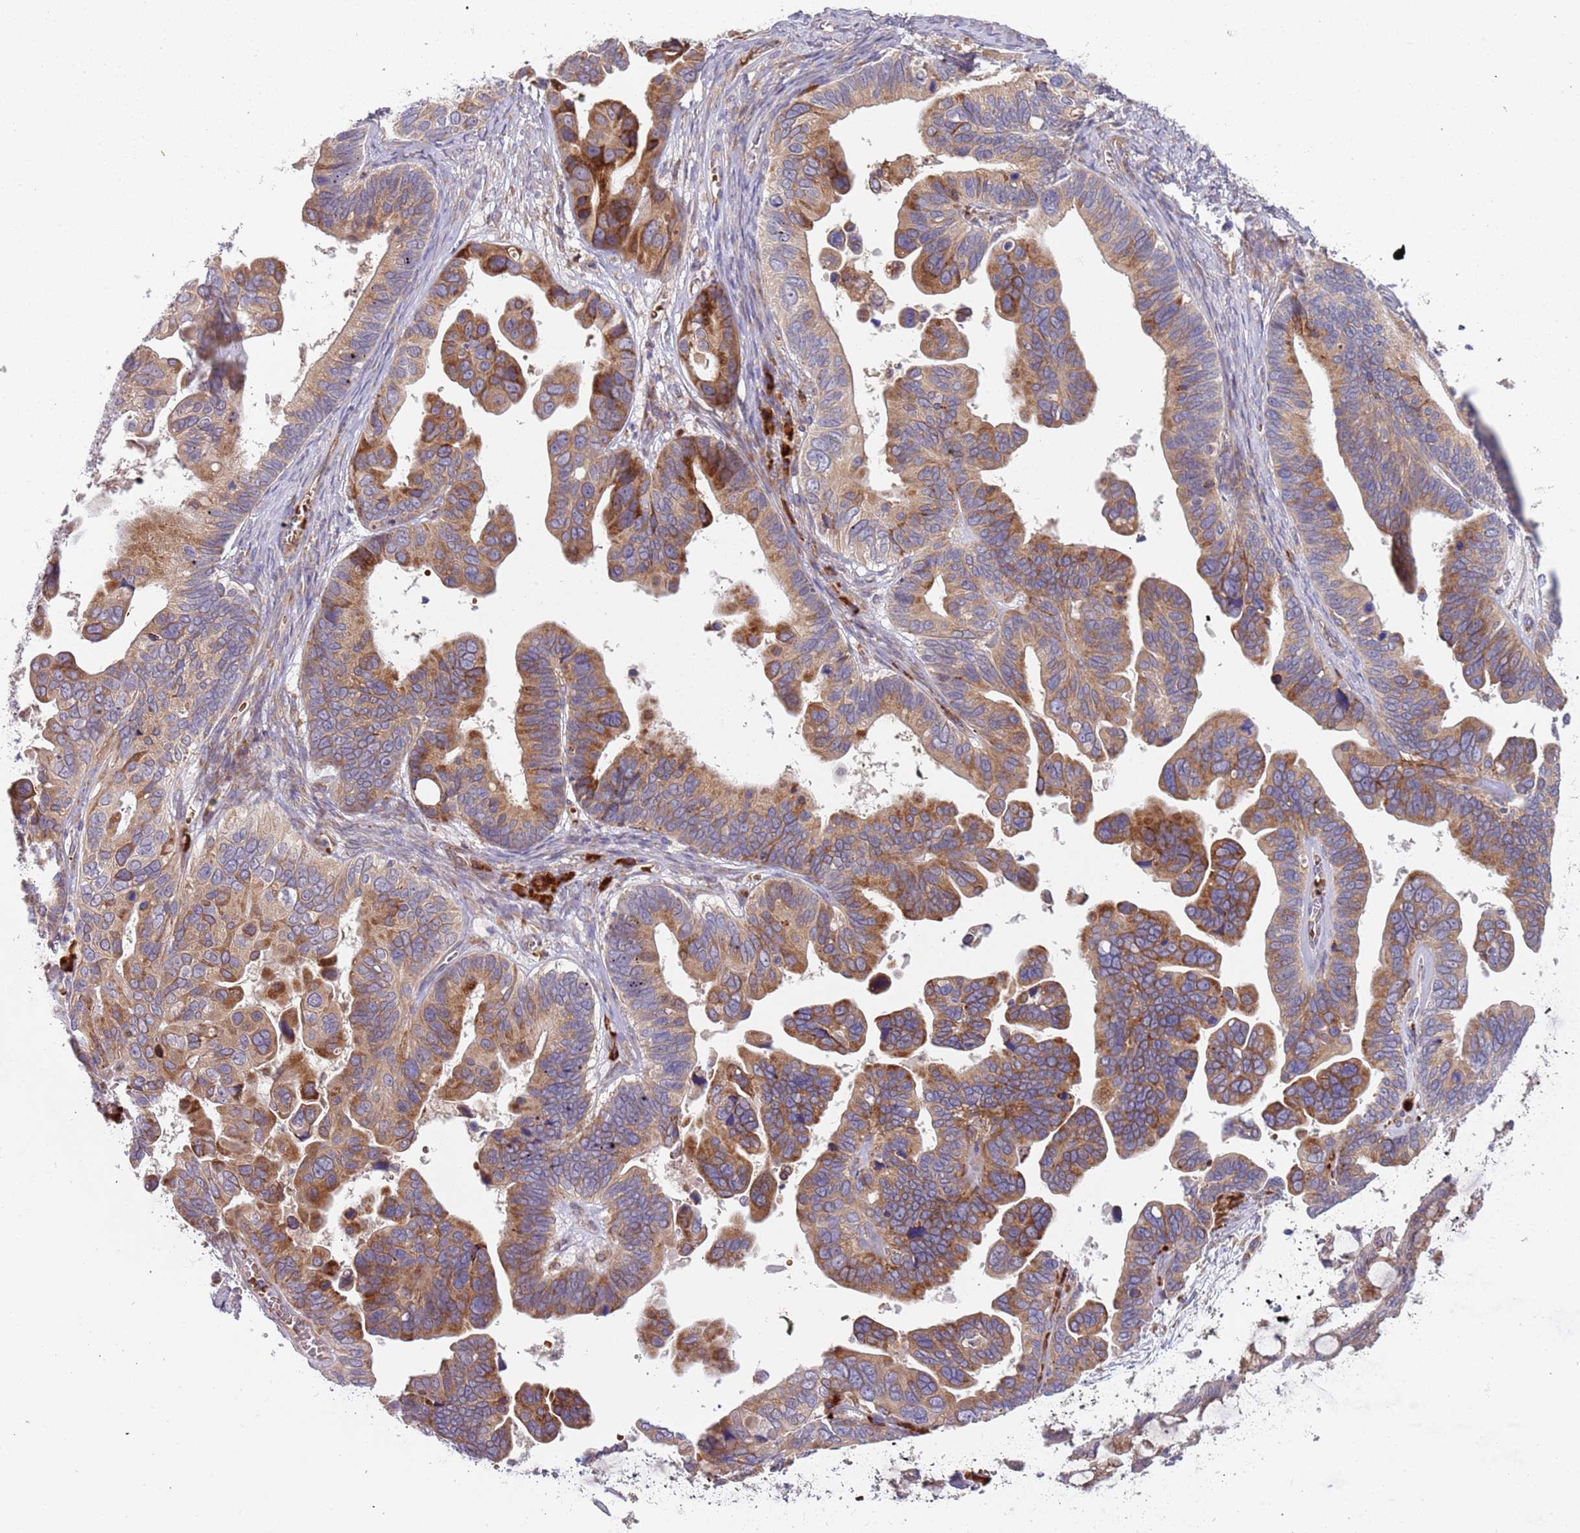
{"staining": {"intensity": "moderate", "quantity": ">75%", "location": "cytoplasmic/membranous"}, "tissue": "ovarian cancer", "cell_type": "Tumor cells", "image_type": "cancer", "snomed": [{"axis": "morphology", "description": "Cystadenocarcinoma, serous, NOS"}, {"axis": "topography", "description": "Ovary"}], "caption": "Immunohistochemistry (IHC) histopathology image of neoplastic tissue: ovarian cancer (serous cystadenocarcinoma) stained using IHC demonstrates medium levels of moderate protein expression localized specifically in the cytoplasmic/membranous of tumor cells, appearing as a cytoplasmic/membranous brown color.", "gene": "VWCE", "patient": {"sex": "female", "age": 56}}